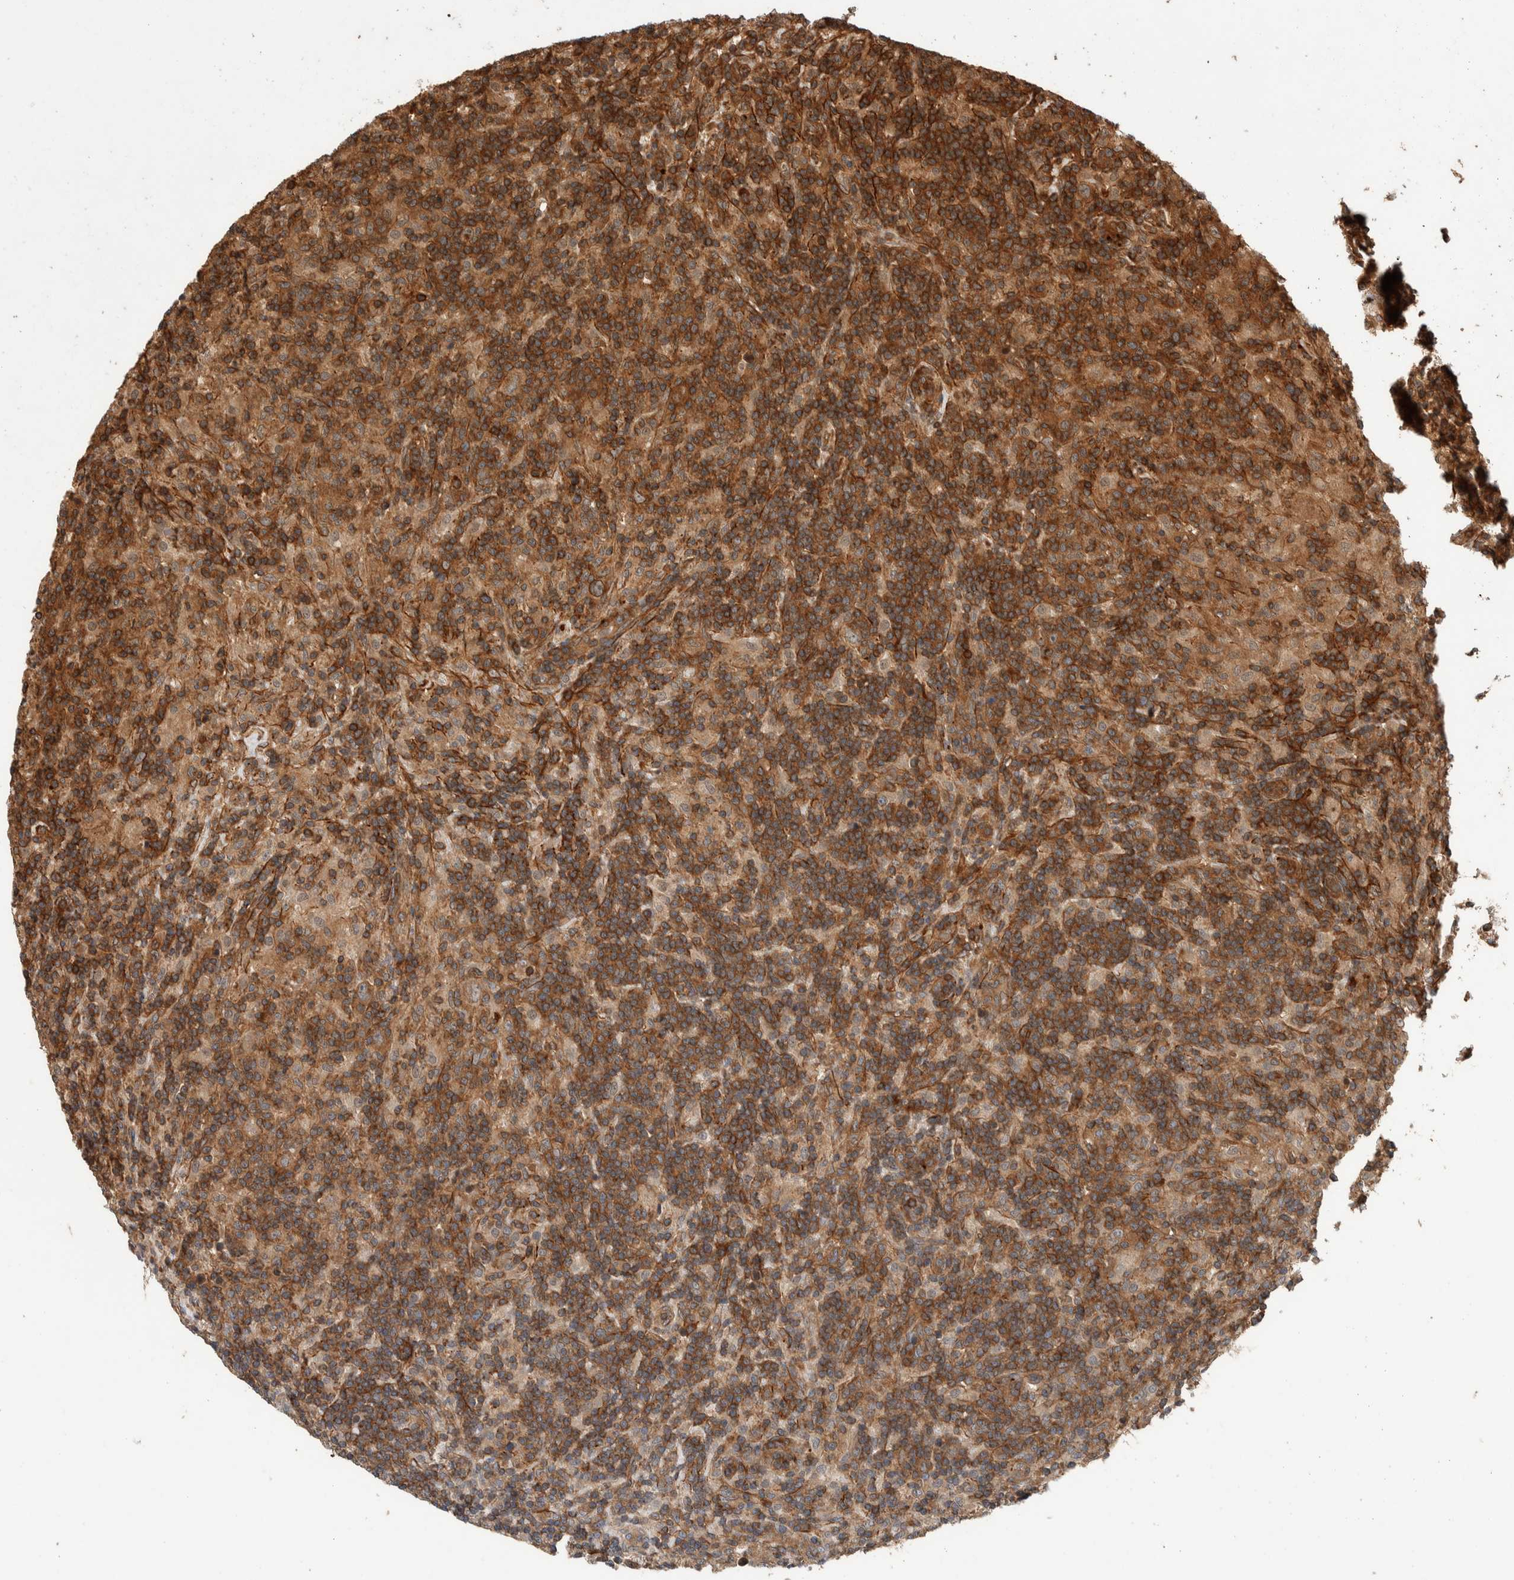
{"staining": {"intensity": "weak", "quantity": "<25%", "location": "cytoplasmic/membranous"}, "tissue": "lymphoma", "cell_type": "Tumor cells", "image_type": "cancer", "snomed": [{"axis": "morphology", "description": "Hodgkin's disease, NOS"}, {"axis": "topography", "description": "Lymph node"}], "caption": "This histopathology image is of lymphoma stained with IHC to label a protein in brown with the nuclei are counter-stained blue. There is no expression in tumor cells.", "gene": "SYNRG", "patient": {"sex": "male", "age": 70}}